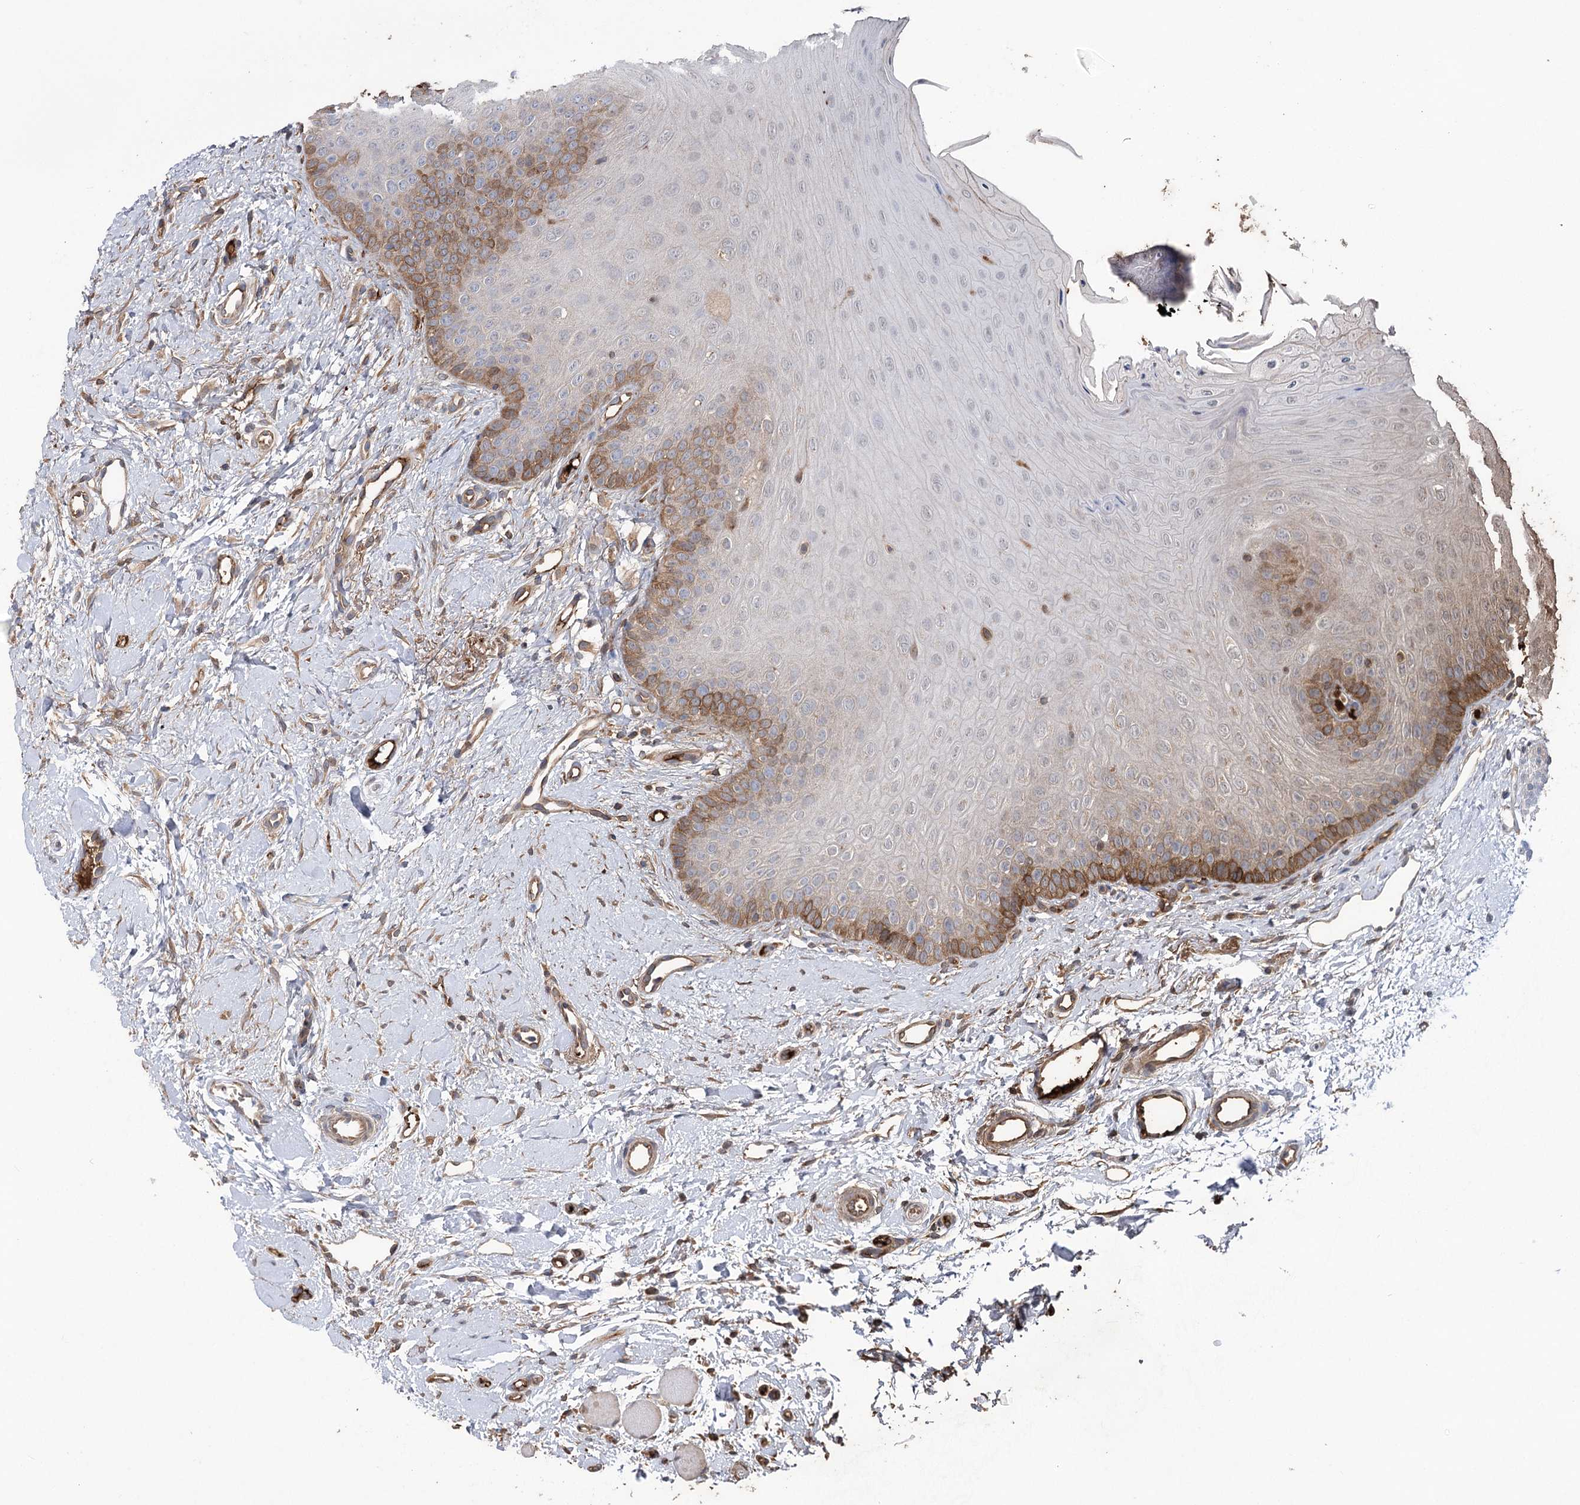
{"staining": {"intensity": "moderate", "quantity": "25%-75%", "location": "cytoplasmic/membranous"}, "tissue": "oral mucosa", "cell_type": "Squamous epithelial cells", "image_type": "normal", "snomed": [{"axis": "morphology", "description": "Normal tissue, NOS"}, {"axis": "topography", "description": "Oral tissue"}], "caption": "Protein analysis of normal oral mucosa reveals moderate cytoplasmic/membranous staining in approximately 25%-75% of squamous epithelial cells. The protein of interest is shown in brown color, while the nuclei are stained blue.", "gene": "OTUD1", "patient": {"sex": "female", "age": 68}}